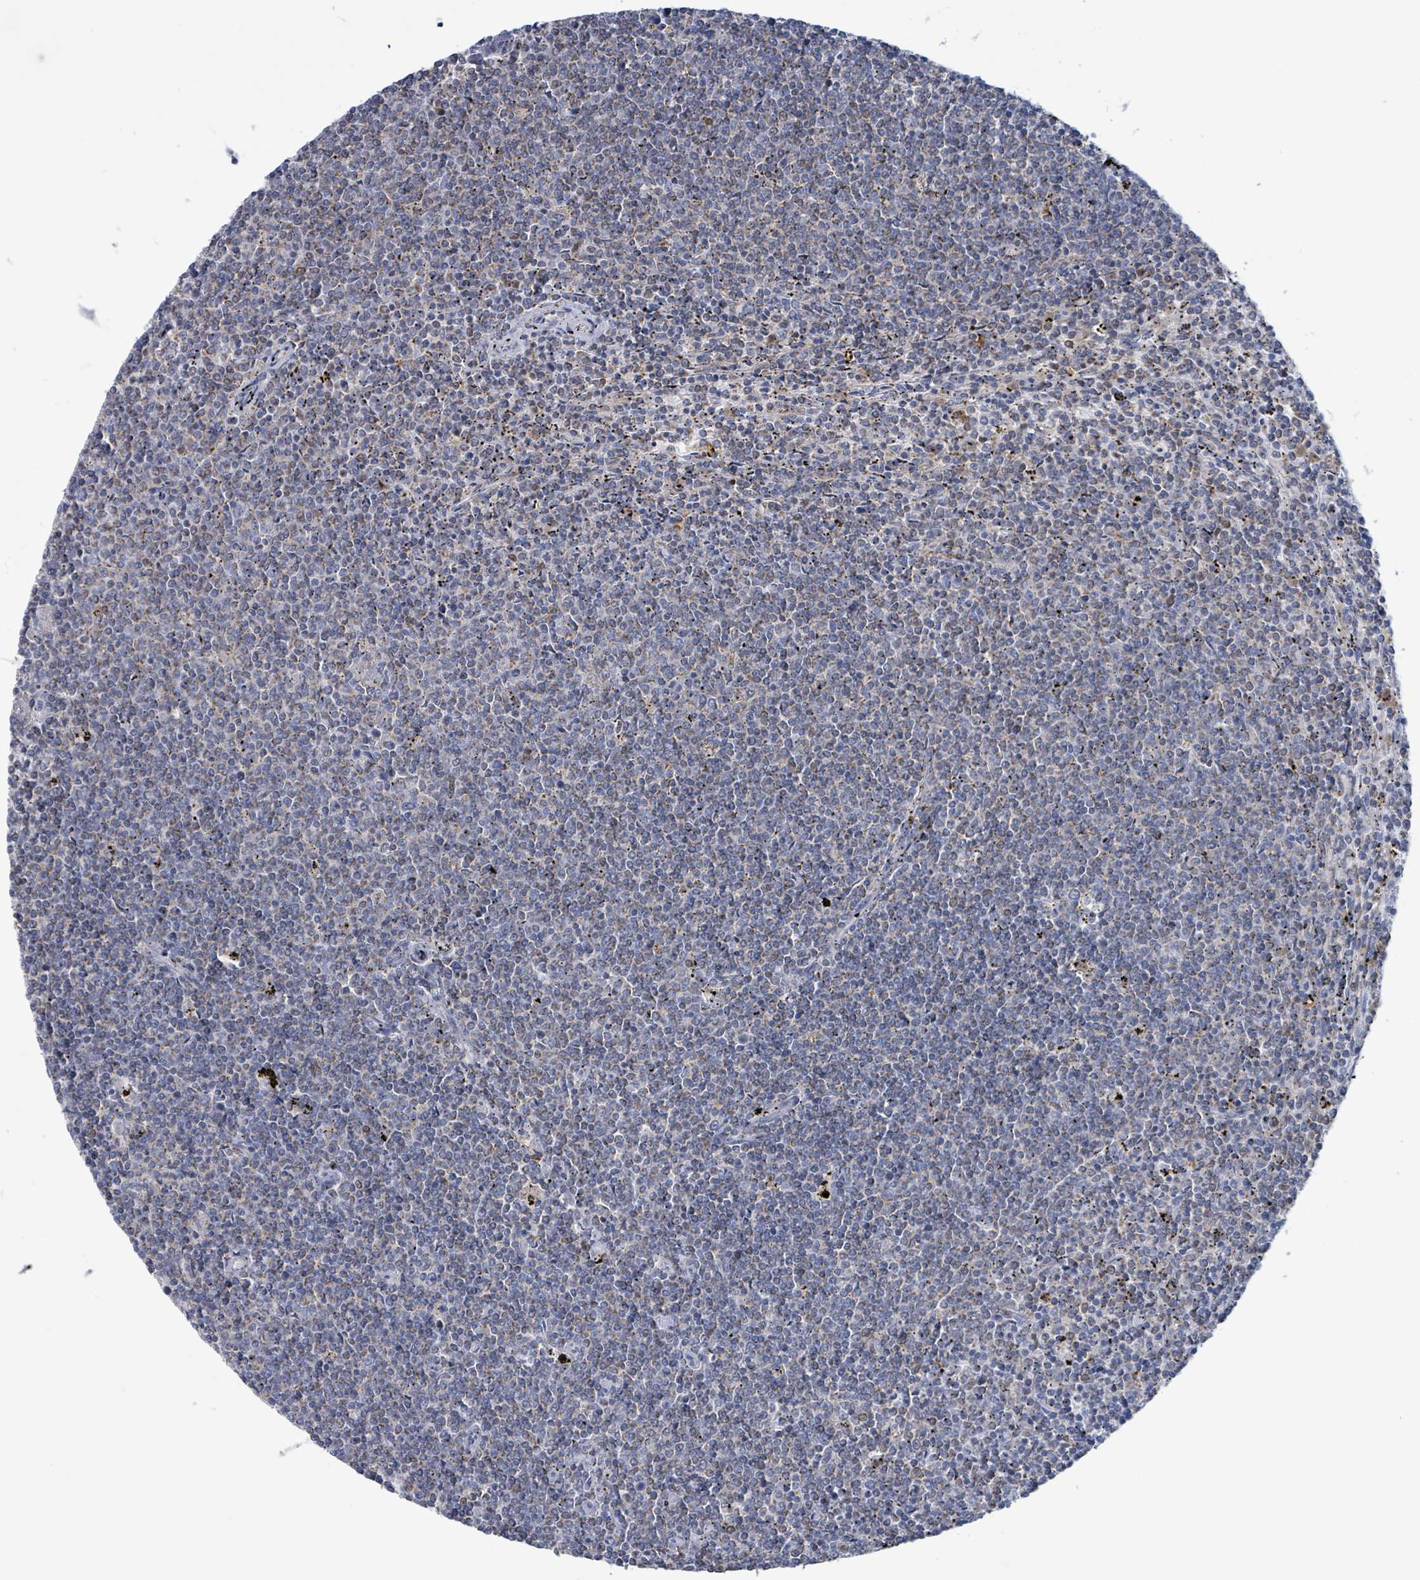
{"staining": {"intensity": "negative", "quantity": "none", "location": "none"}, "tissue": "lymphoma", "cell_type": "Tumor cells", "image_type": "cancer", "snomed": [{"axis": "morphology", "description": "Malignant lymphoma, non-Hodgkin's type, Low grade"}, {"axis": "topography", "description": "Spleen"}], "caption": "A histopathology image of human lymphoma is negative for staining in tumor cells.", "gene": "AKR1C4", "patient": {"sex": "female", "age": 50}}